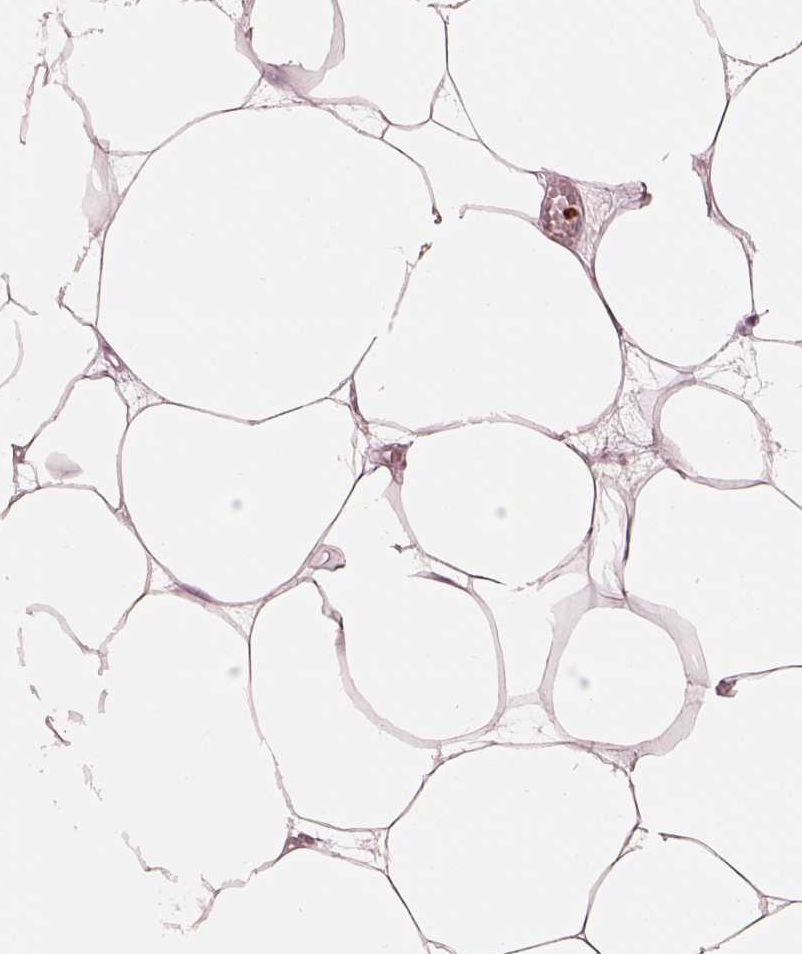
{"staining": {"intensity": "negative", "quantity": "none", "location": "none"}, "tissue": "breast", "cell_type": "Adipocytes", "image_type": "normal", "snomed": [{"axis": "morphology", "description": "Normal tissue, NOS"}, {"axis": "topography", "description": "Breast"}], "caption": "Breast stained for a protein using immunohistochemistry (IHC) shows no staining adipocytes.", "gene": "ALOX5", "patient": {"sex": "female", "age": 45}}